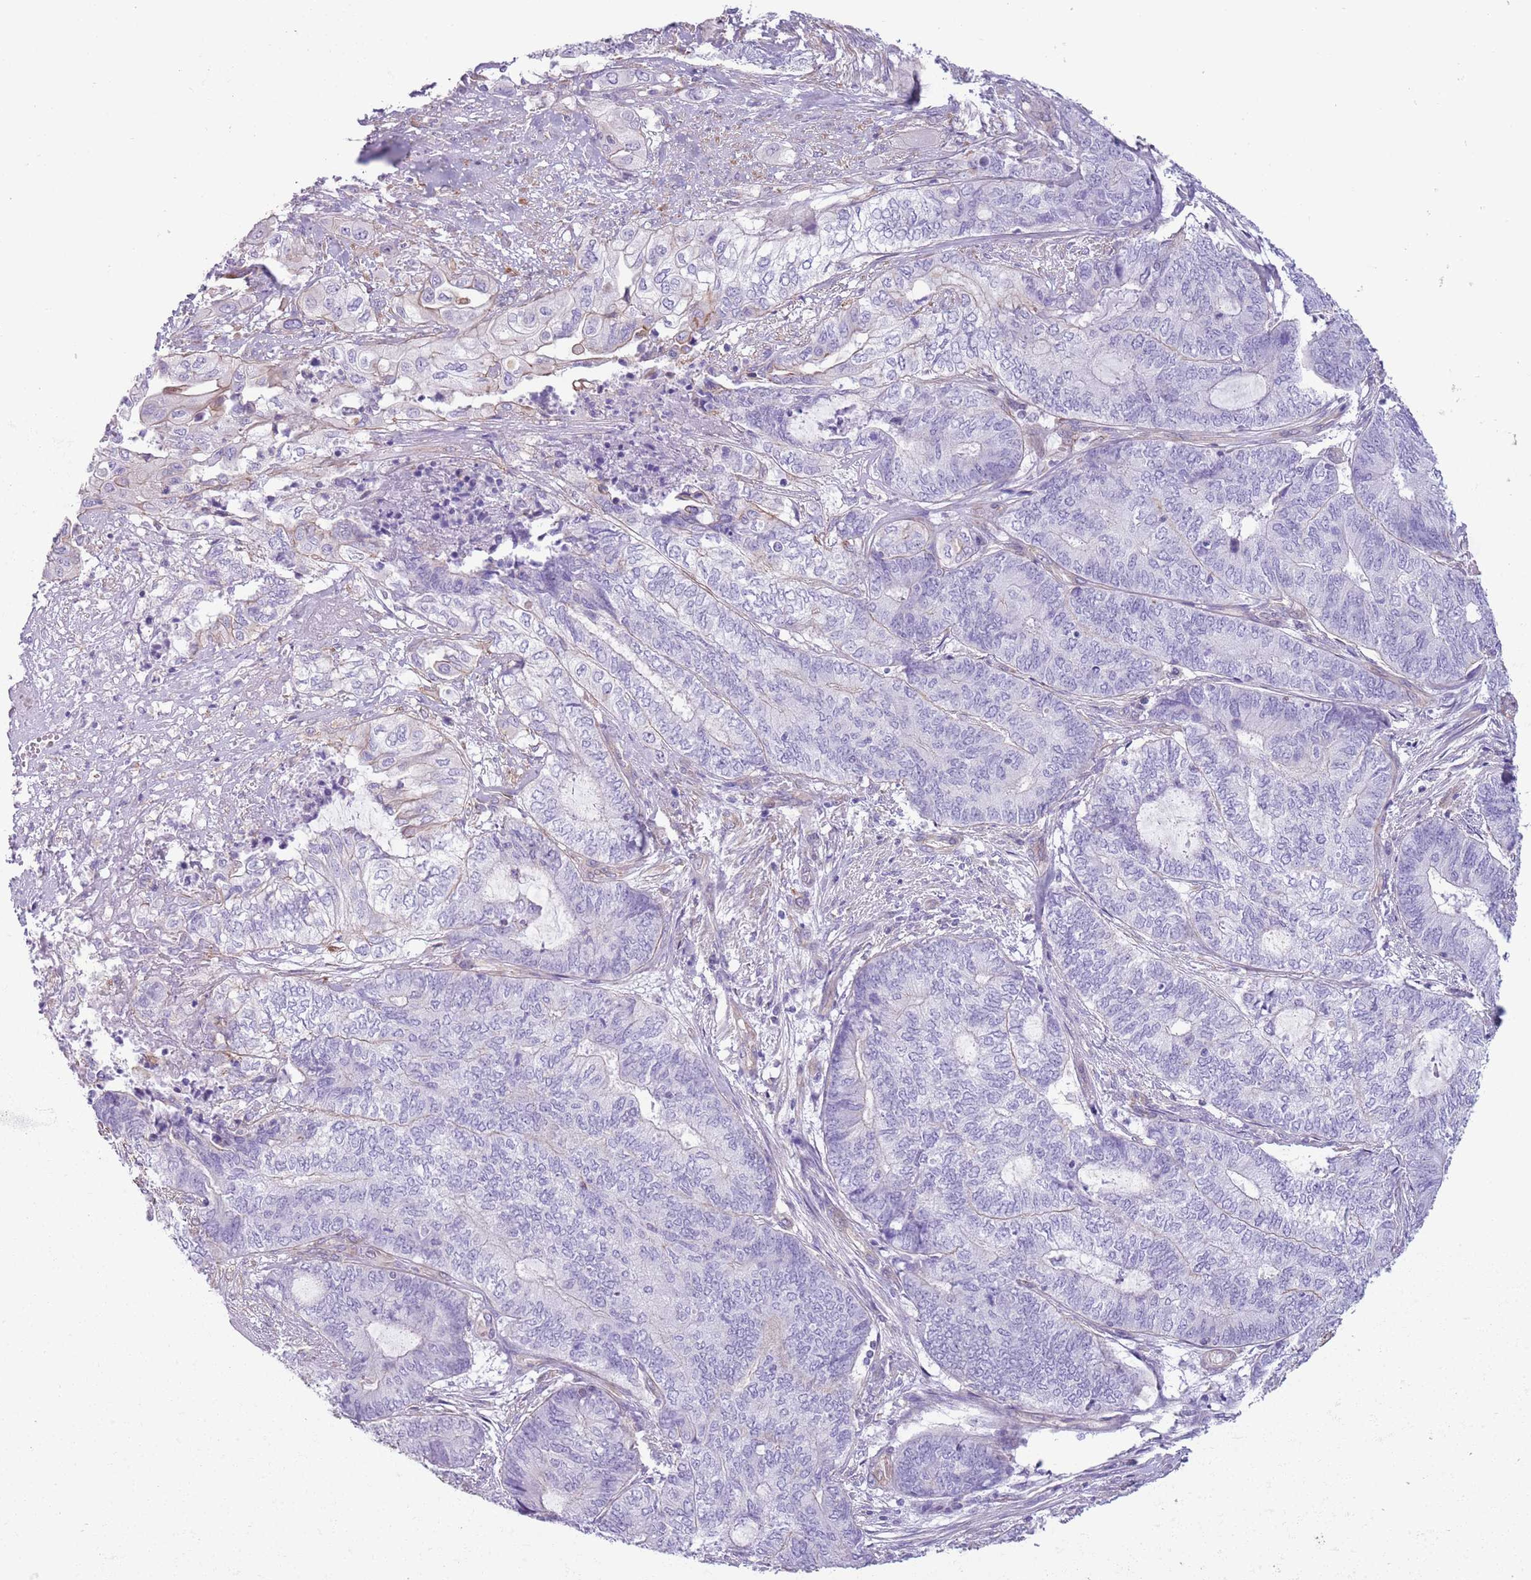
{"staining": {"intensity": "negative", "quantity": "none", "location": "none"}, "tissue": "endometrial cancer", "cell_type": "Tumor cells", "image_type": "cancer", "snomed": [{"axis": "morphology", "description": "Adenocarcinoma, NOS"}, {"axis": "topography", "description": "Uterus"}, {"axis": "topography", "description": "Endometrium"}], "caption": "Photomicrograph shows no protein positivity in tumor cells of adenocarcinoma (endometrial) tissue.", "gene": "RBP3", "patient": {"sex": "female", "age": 70}}